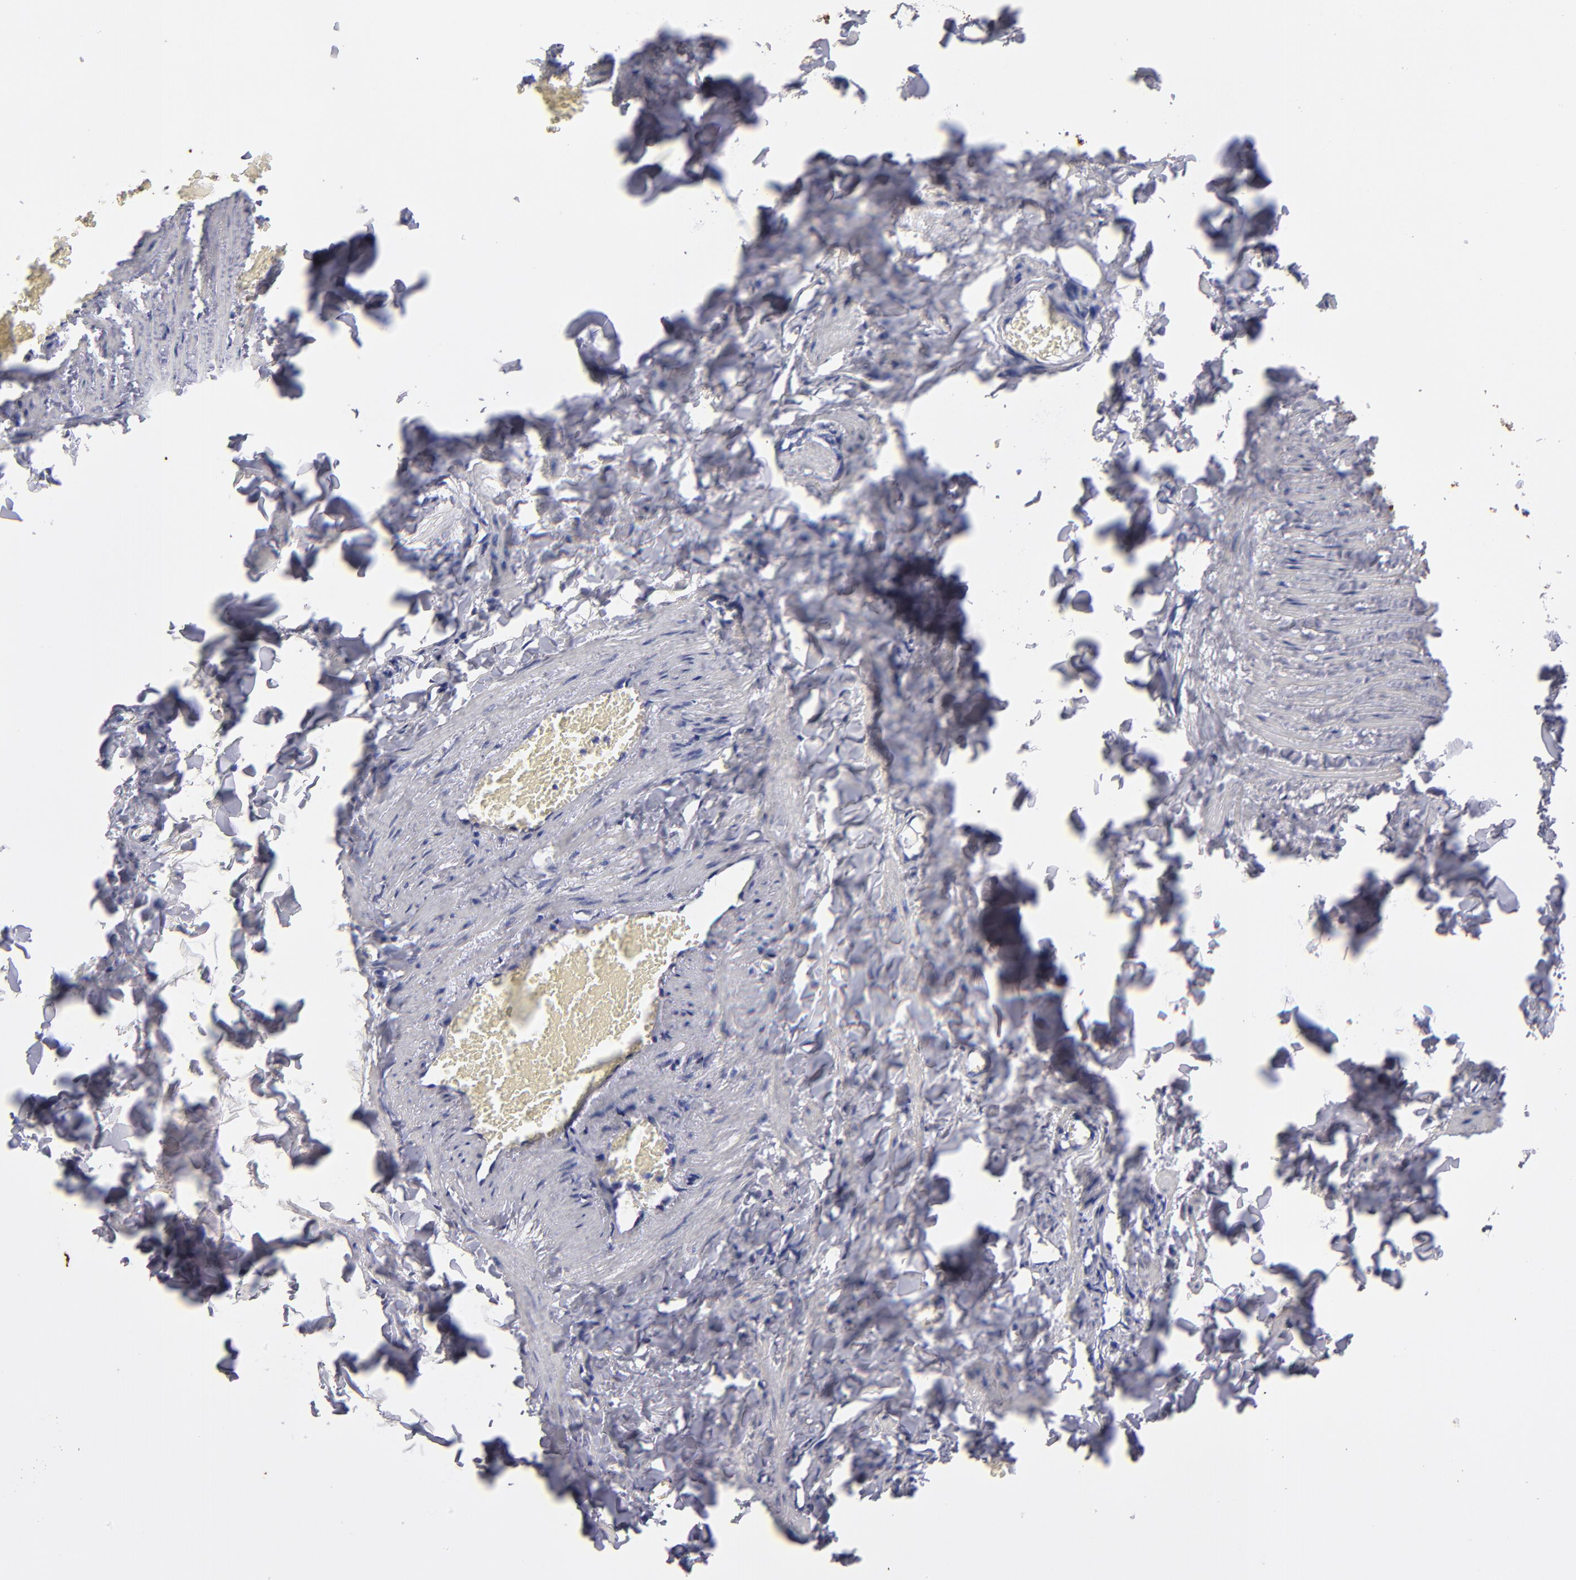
{"staining": {"intensity": "negative", "quantity": "none", "location": "none"}, "tissue": "adipose tissue", "cell_type": "Adipocytes", "image_type": "normal", "snomed": [{"axis": "morphology", "description": "Normal tissue, NOS"}, {"axis": "topography", "description": "Vascular tissue"}], "caption": "This histopathology image is of benign adipose tissue stained with immunohistochemistry to label a protein in brown with the nuclei are counter-stained blue. There is no positivity in adipocytes.", "gene": "MB", "patient": {"sex": "male", "age": 41}}